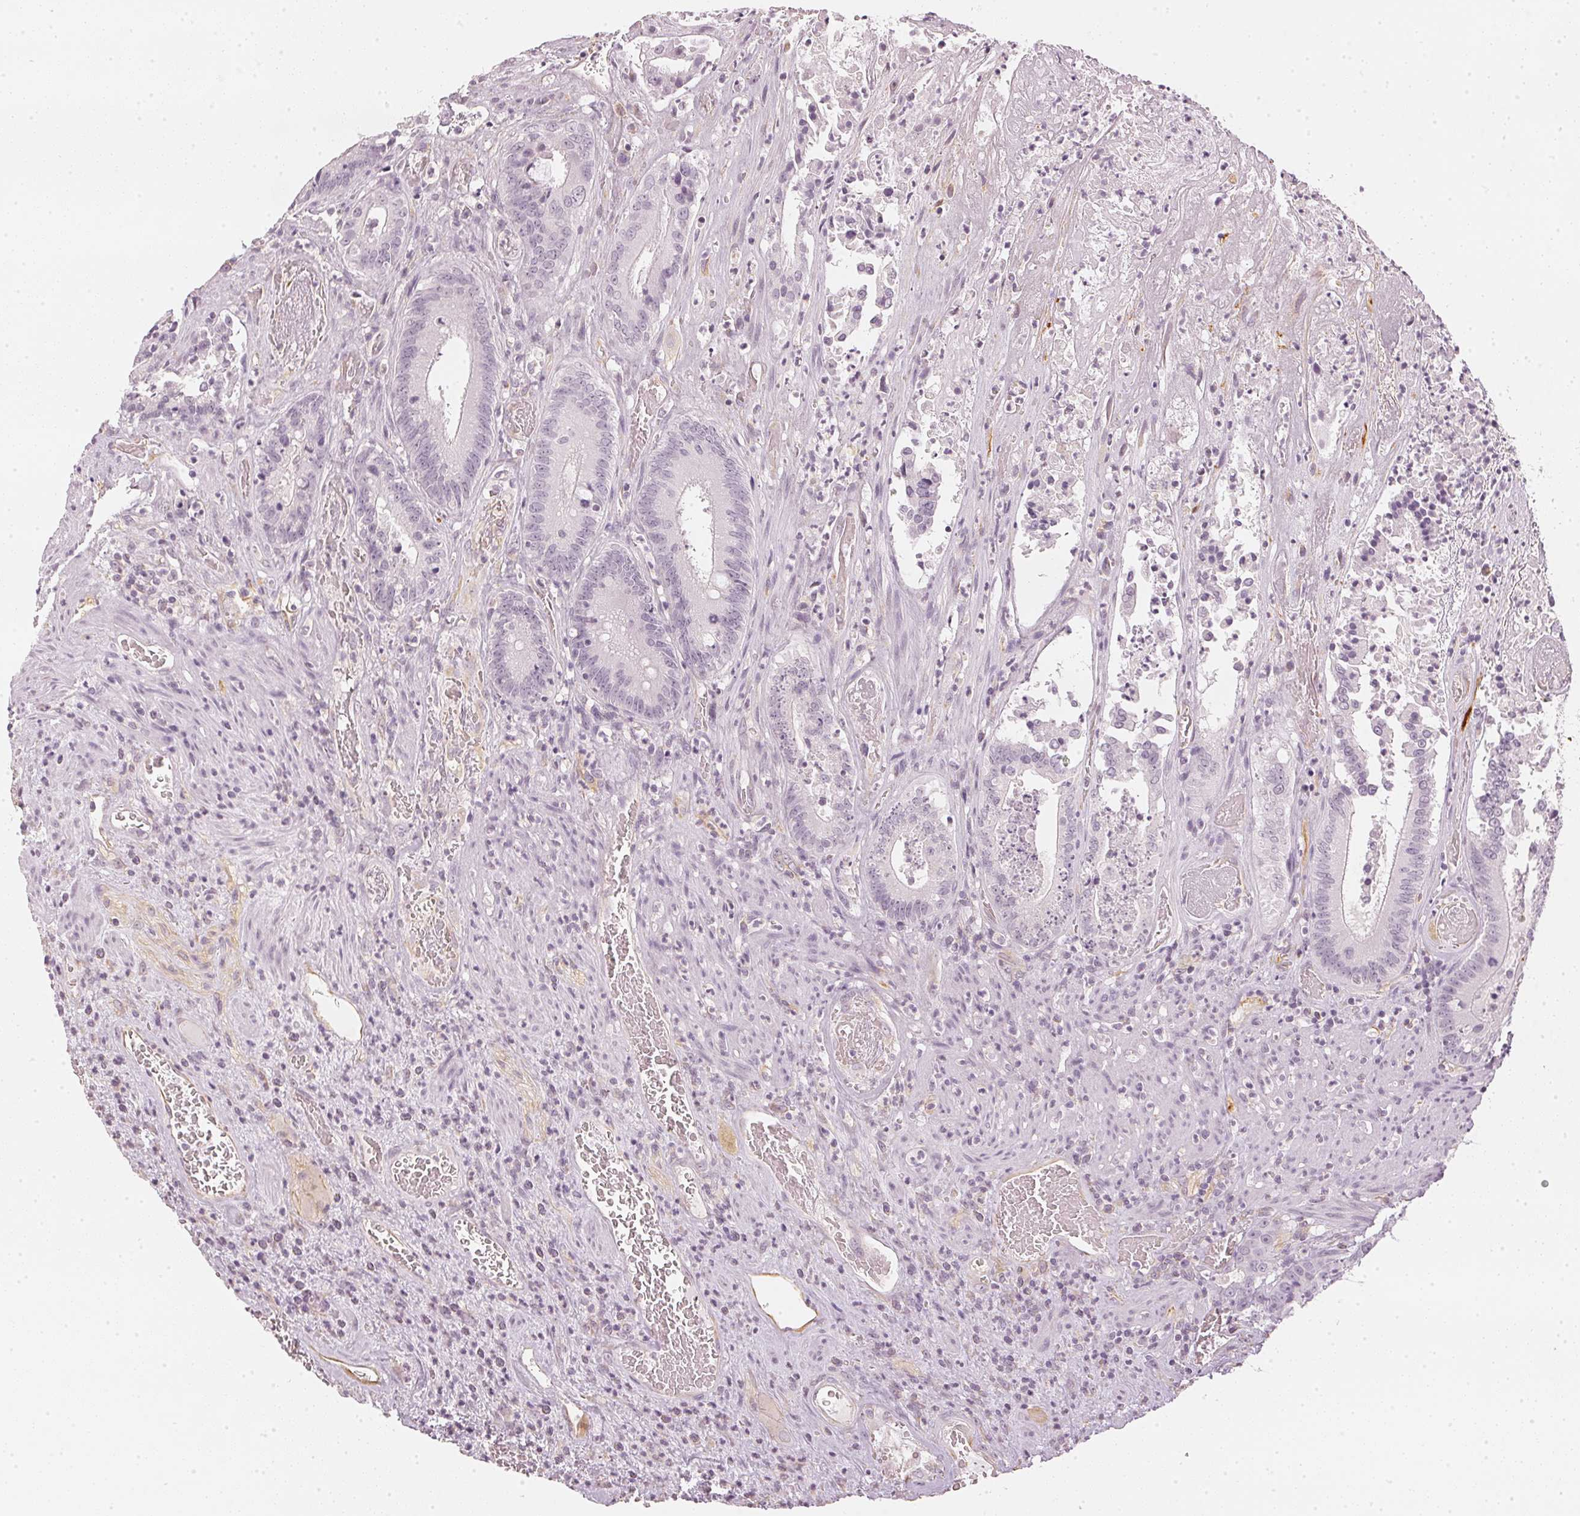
{"staining": {"intensity": "negative", "quantity": "none", "location": "none"}, "tissue": "colorectal cancer", "cell_type": "Tumor cells", "image_type": "cancer", "snomed": [{"axis": "morphology", "description": "Adenocarcinoma, NOS"}, {"axis": "topography", "description": "Rectum"}], "caption": "Immunohistochemistry of colorectal adenocarcinoma reveals no staining in tumor cells.", "gene": "APLP1", "patient": {"sex": "female", "age": 62}}